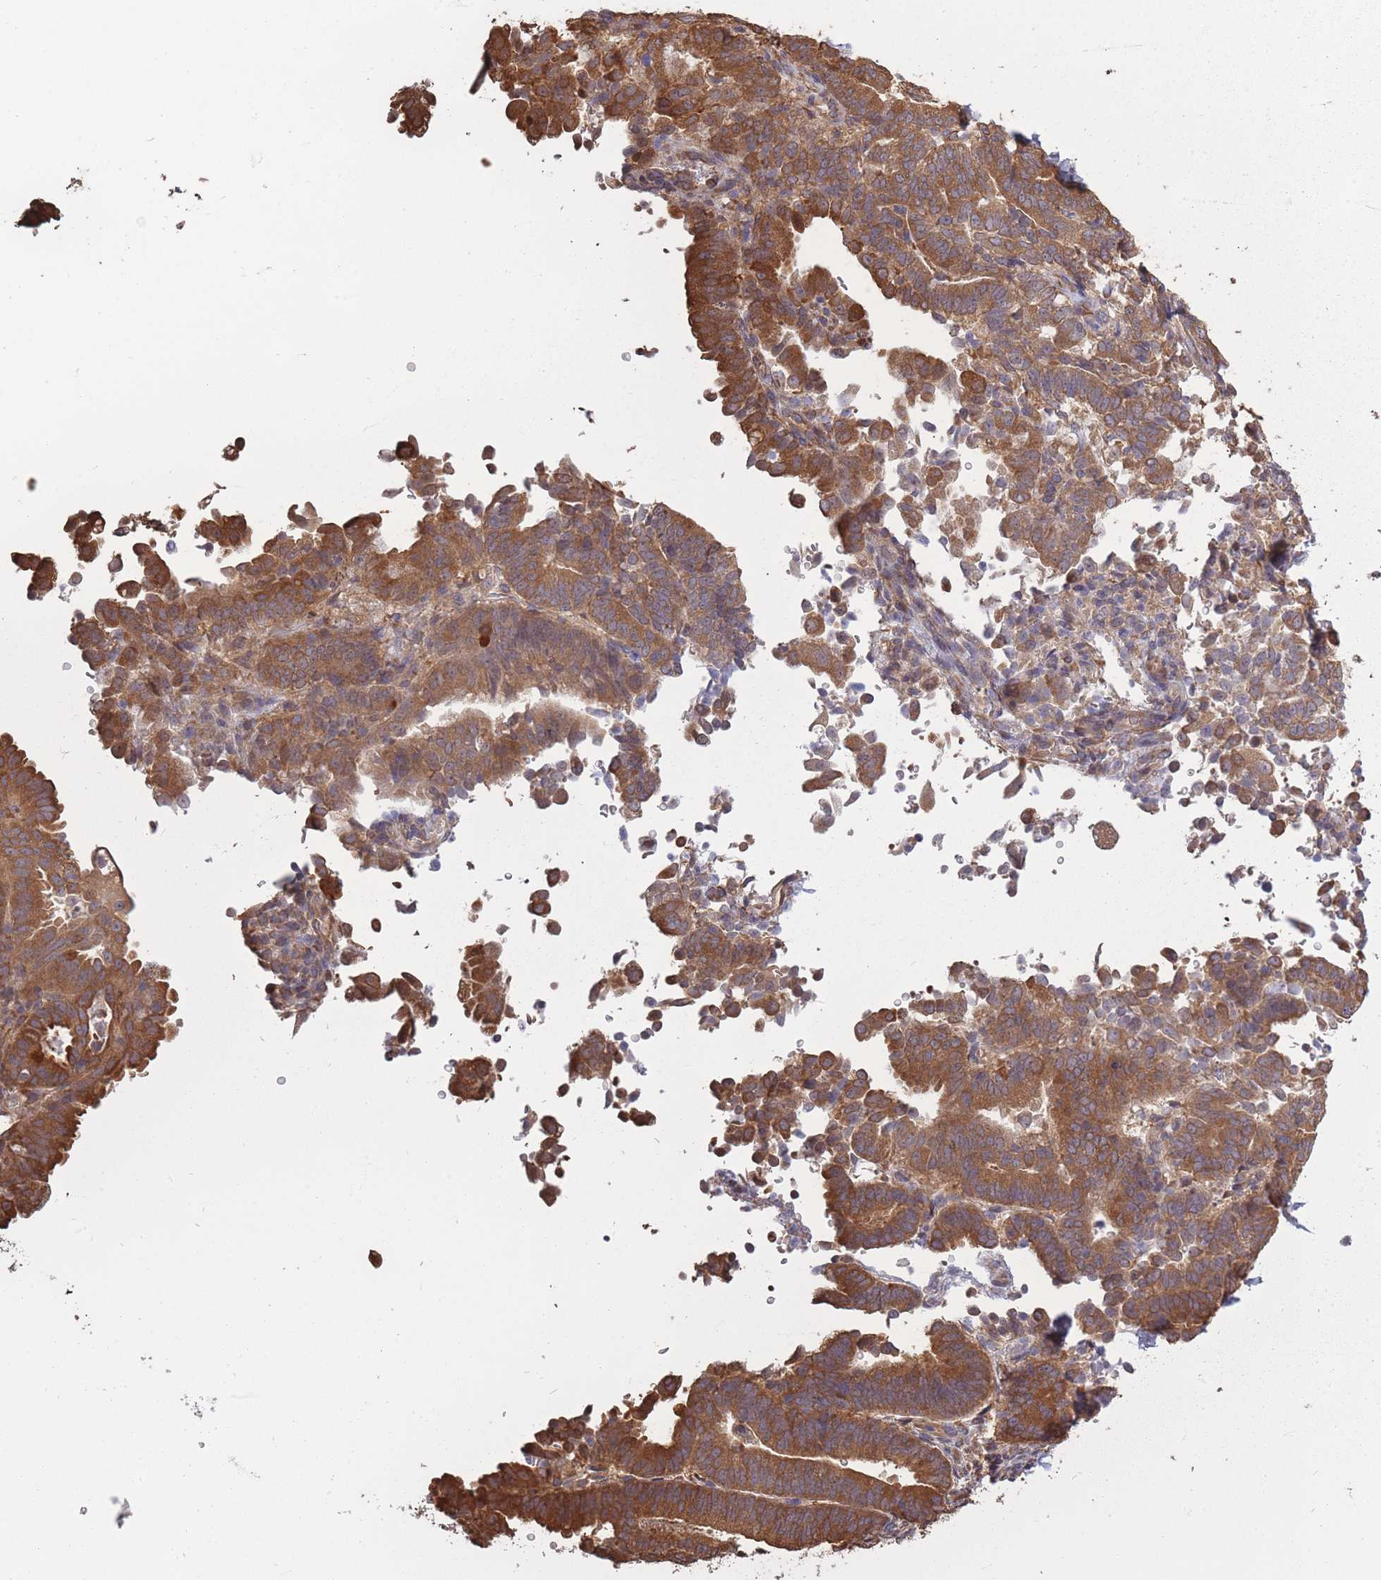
{"staining": {"intensity": "moderate", "quantity": ">75%", "location": "cytoplasmic/membranous"}, "tissue": "endometrial cancer", "cell_type": "Tumor cells", "image_type": "cancer", "snomed": [{"axis": "morphology", "description": "Adenocarcinoma, NOS"}, {"axis": "topography", "description": "Endometrium"}], "caption": "Endometrial adenocarcinoma tissue shows moderate cytoplasmic/membranous staining in about >75% of tumor cells, visualized by immunohistochemistry. (DAB (3,3'-diaminobenzidine) IHC with brightfield microscopy, high magnification).", "gene": "ARL13B", "patient": {"sex": "female", "age": 70}}